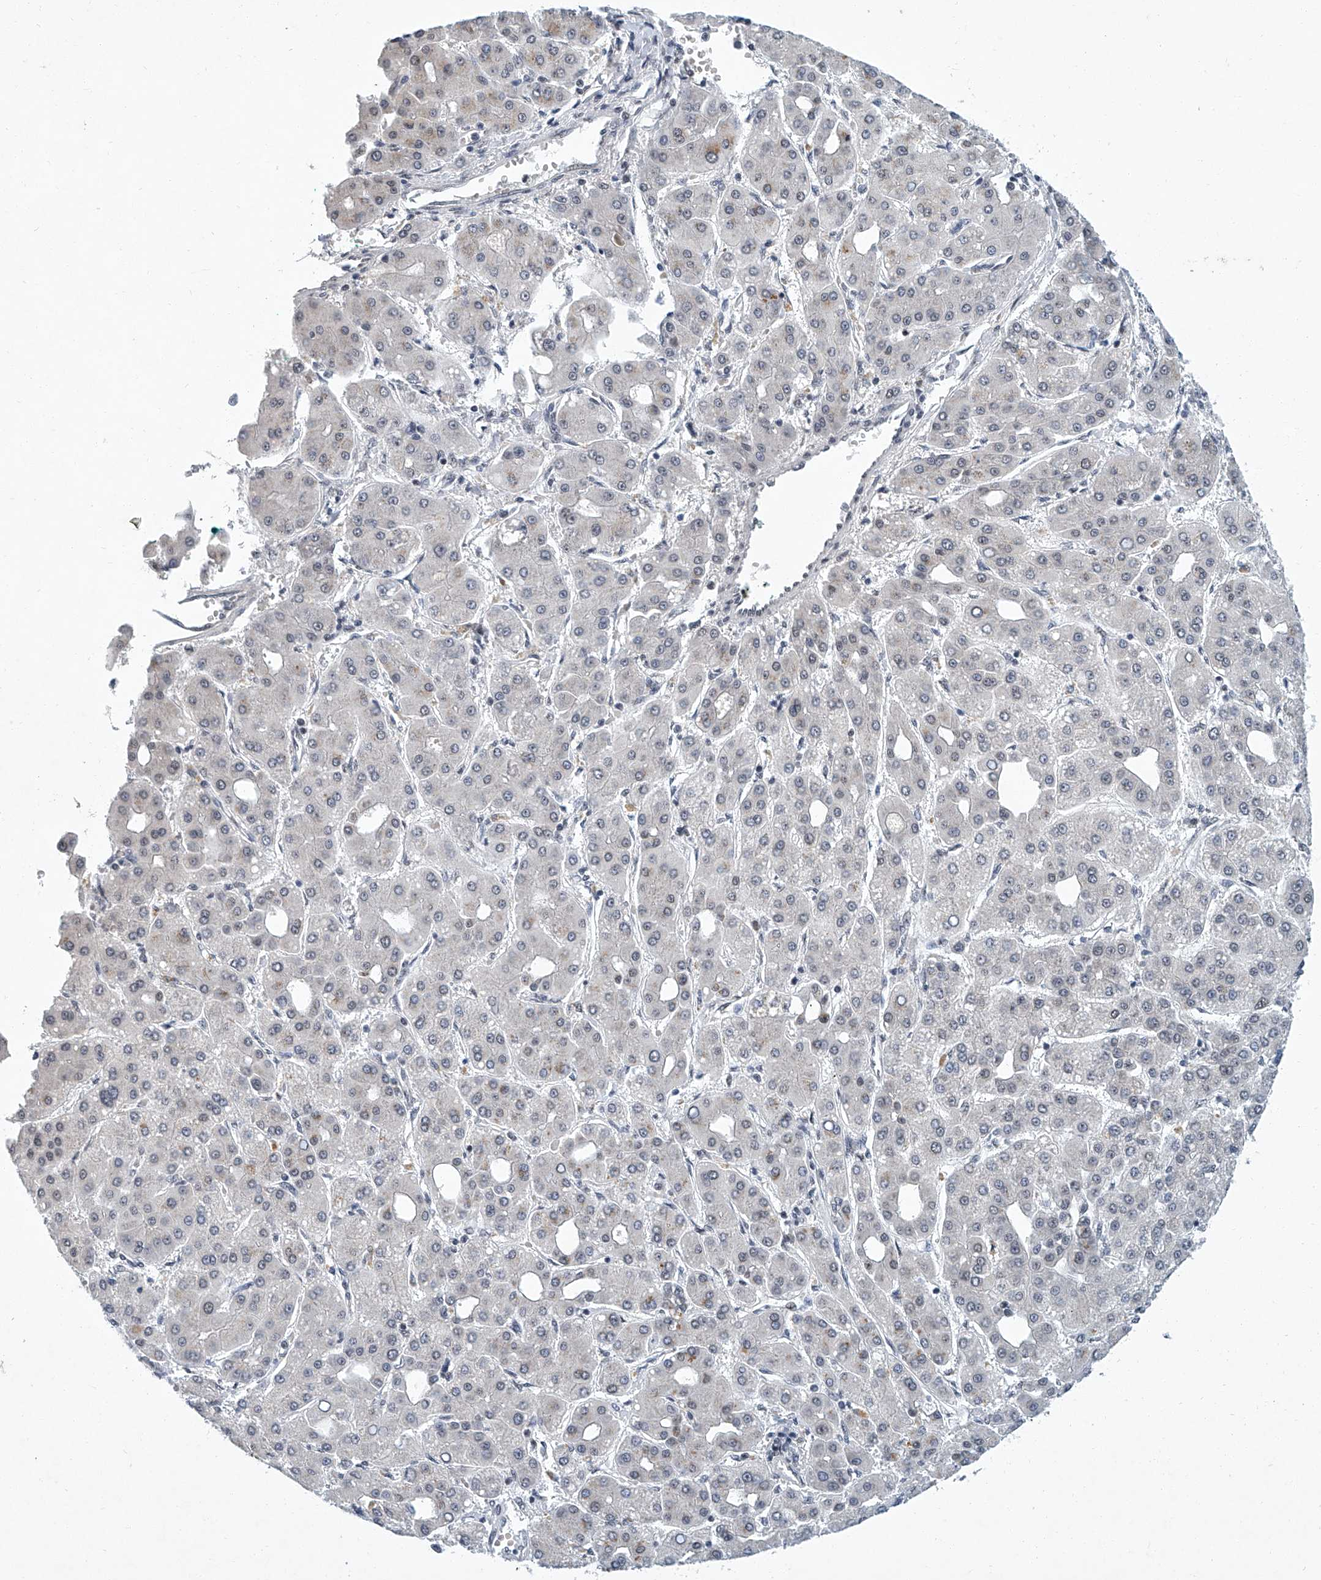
{"staining": {"intensity": "weak", "quantity": "<25%", "location": "cytoplasmic/membranous,nuclear"}, "tissue": "liver cancer", "cell_type": "Tumor cells", "image_type": "cancer", "snomed": [{"axis": "morphology", "description": "Carcinoma, Hepatocellular, NOS"}, {"axis": "topography", "description": "Liver"}], "caption": "Liver cancer (hepatocellular carcinoma) was stained to show a protein in brown. There is no significant expression in tumor cells.", "gene": "TFDP1", "patient": {"sex": "male", "age": 65}}